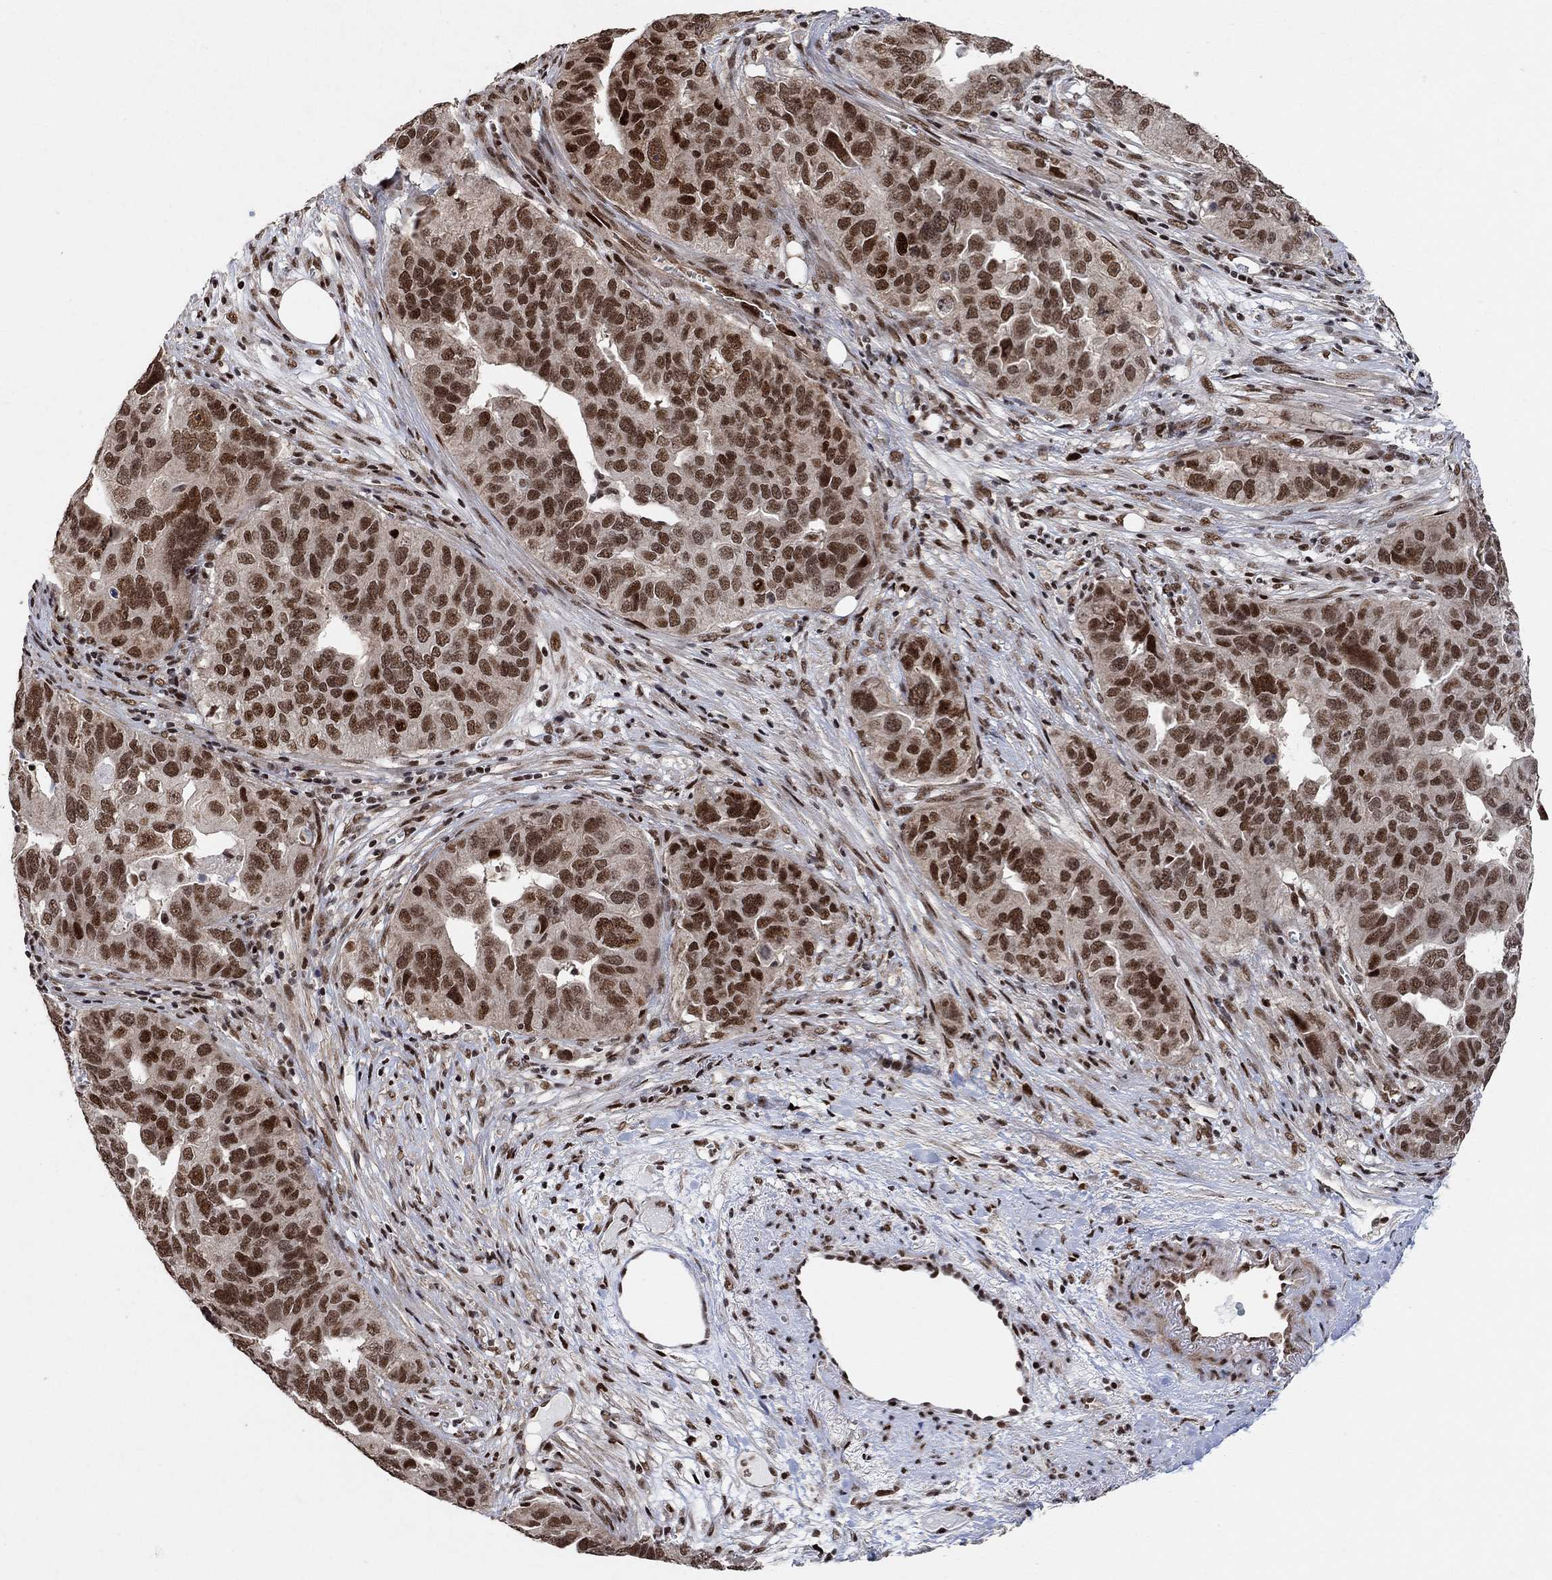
{"staining": {"intensity": "strong", "quantity": ">75%", "location": "nuclear"}, "tissue": "ovarian cancer", "cell_type": "Tumor cells", "image_type": "cancer", "snomed": [{"axis": "morphology", "description": "Carcinoma, endometroid"}, {"axis": "topography", "description": "Soft tissue"}, {"axis": "topography", "description": "Ovary"}], "caption": "A brown stain shows strong nuclear staining of a protein in human ovarian cancer (endometroid carcinoma) tumor cells.", "gene": "E4F1", "patient": {"sex": "female", "age": 52}}